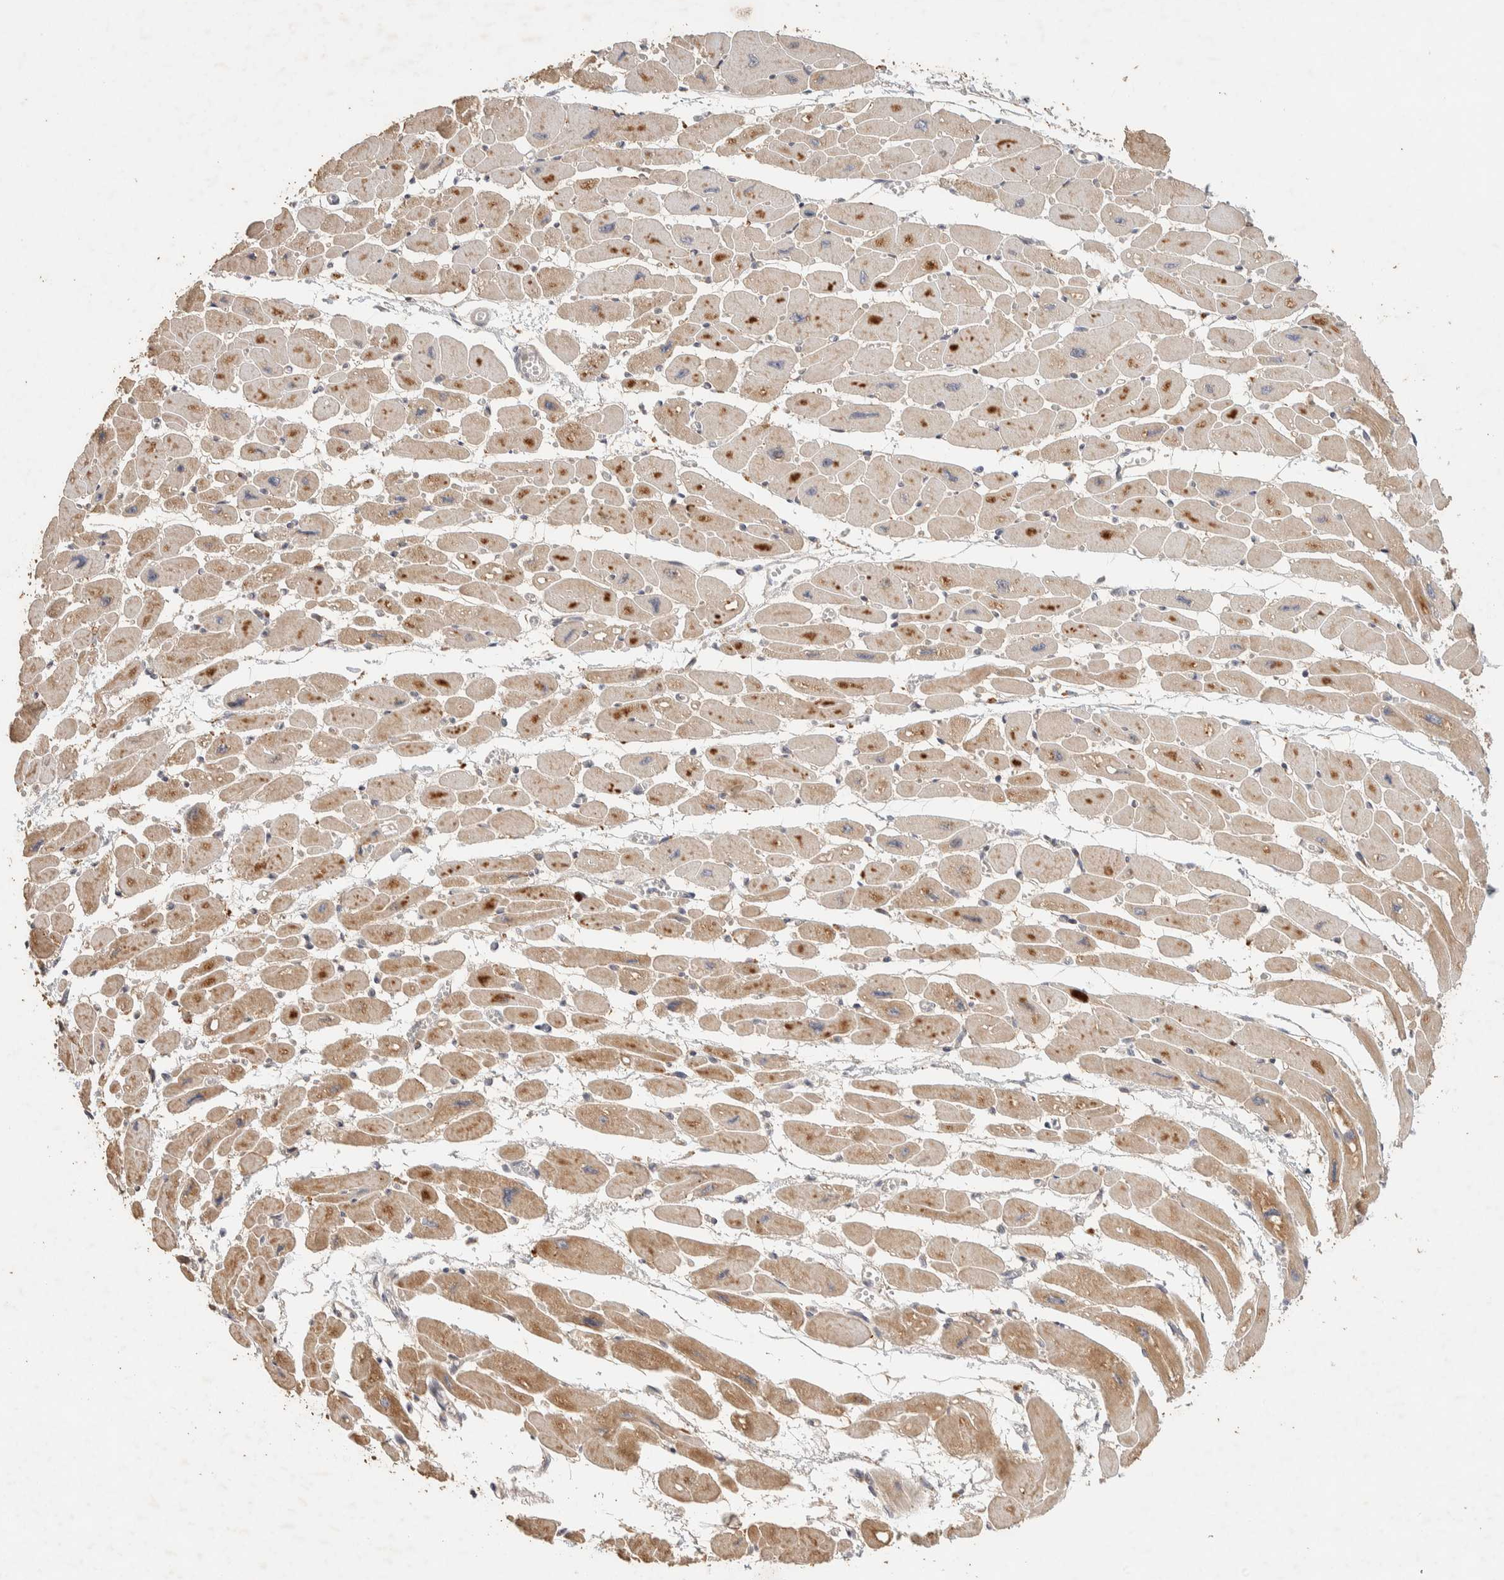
{"staining": {"intensity": "moderate", "quantity": ">75%", "location": "cytoplasmic/membranous"}, "tissue": "heart muscle", "cell_type": "Cardiomyocytes", "image_type": "normal", "snomed": [{"axis": "morphology", "description": "Normal tissue, NOS"}, {"axis": "topography", "description": "Heart"}], "caption": "Immunohistochemistry photomicrograph of benign heart muscle: heart muscle stained using IHC displays medium levels of moderate protein expression localized specifically in the cytoplasmic/membranous of cardiomyocytes, appearing as a cytoplasmic/membranous brown color.", "gene": "ITPA", "patient": {"sex": "female", "age": 54}}